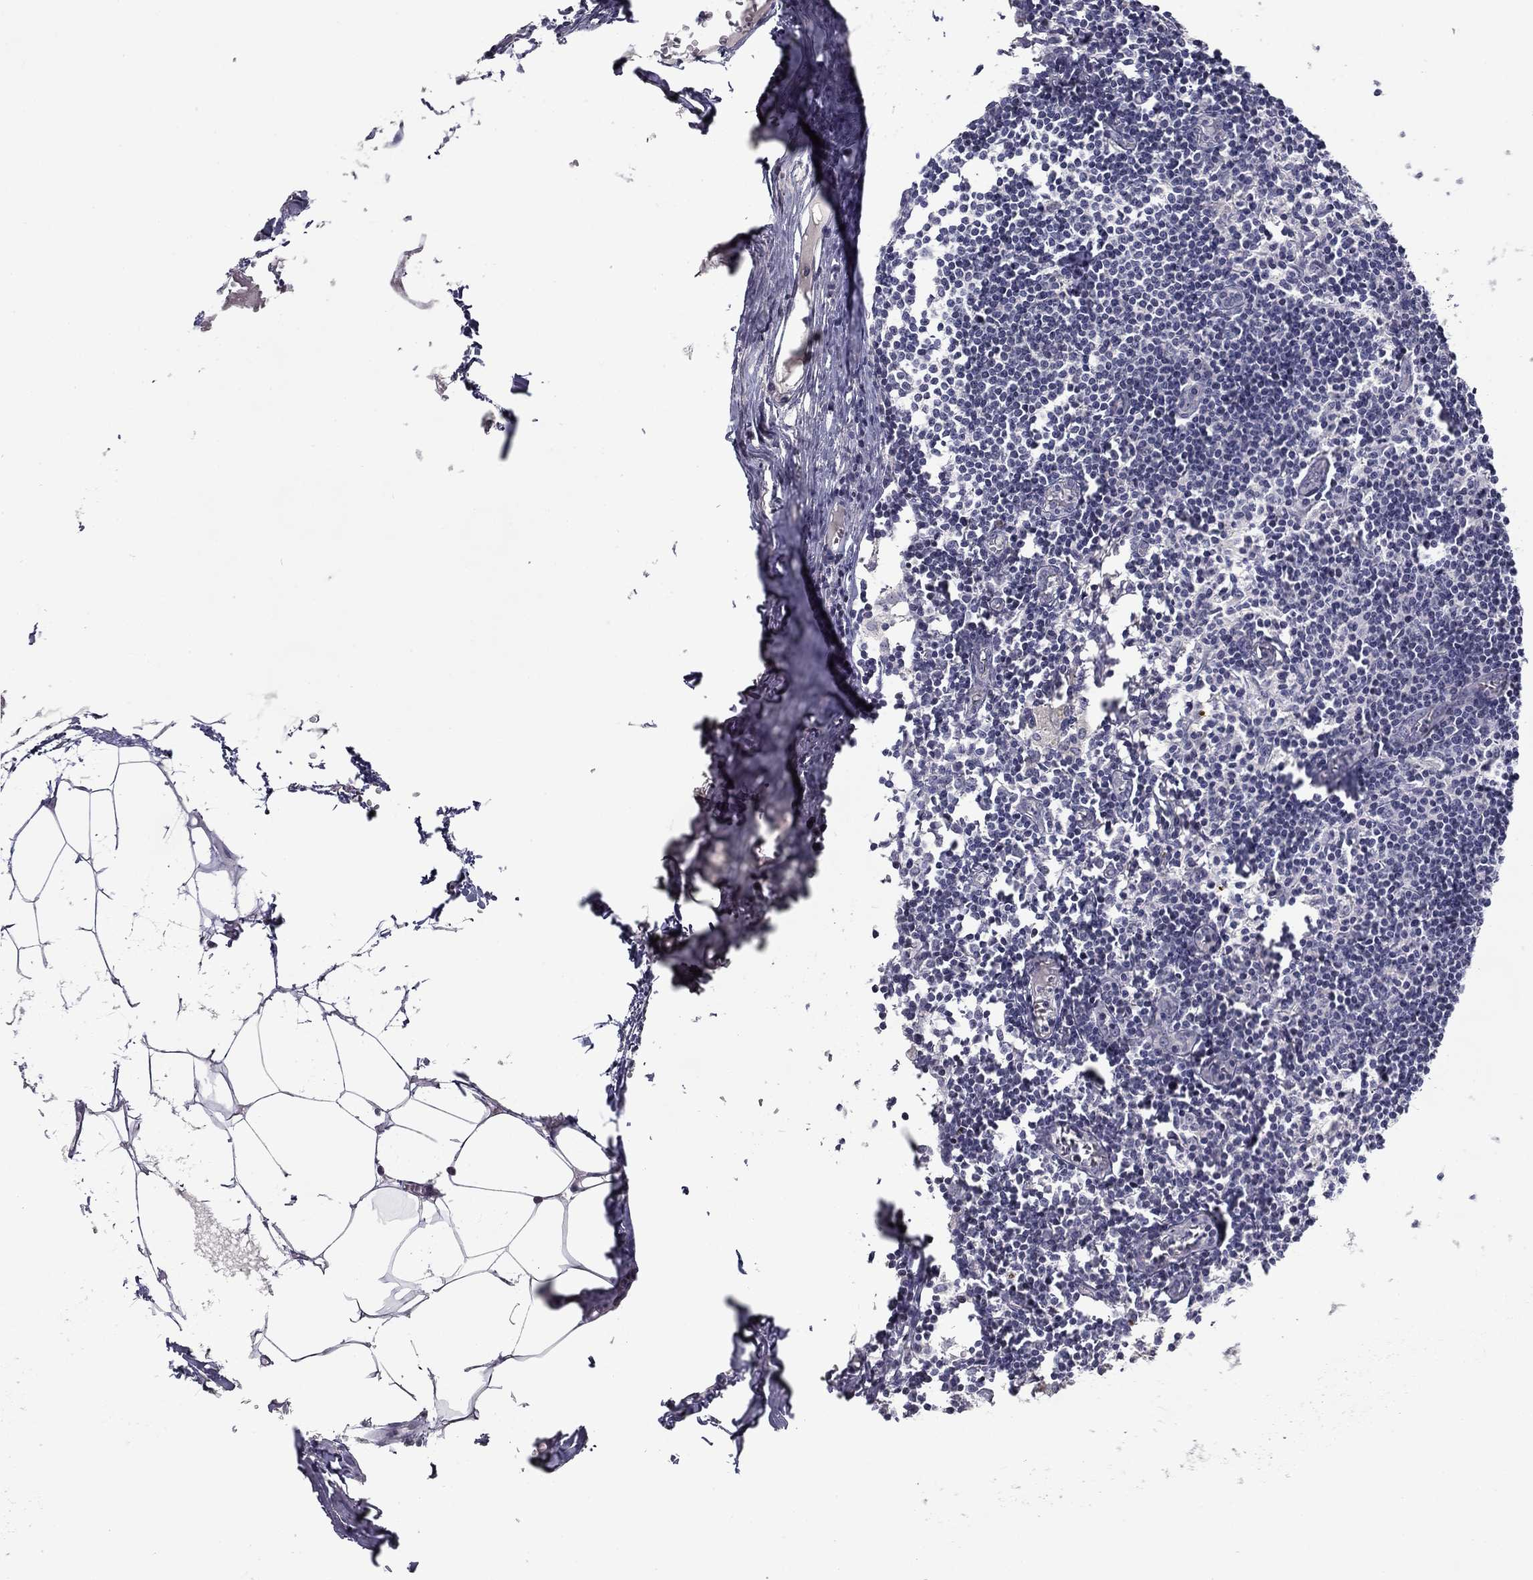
{"staining": {"intensity": "negative", "quantity": "none", "location": "none"}, "tissue": "lymph node", "cell_type": "Germinal center cells", "image_type": "normal", "snomed": [{"axis": "morphology", "description": "Normal tissue, NOS"}, {"axis": "topography", "description": "Lymph node"}], "caption": "This photomicrograph is of unremarkable lymph node stained with immunohistochemistry to label a protein in brown with the nuclei are counter-stained blue. There is no staining in germinal center cells.", "gene": "SPATA7", "patient": {"sex": "male", "age": 59}}